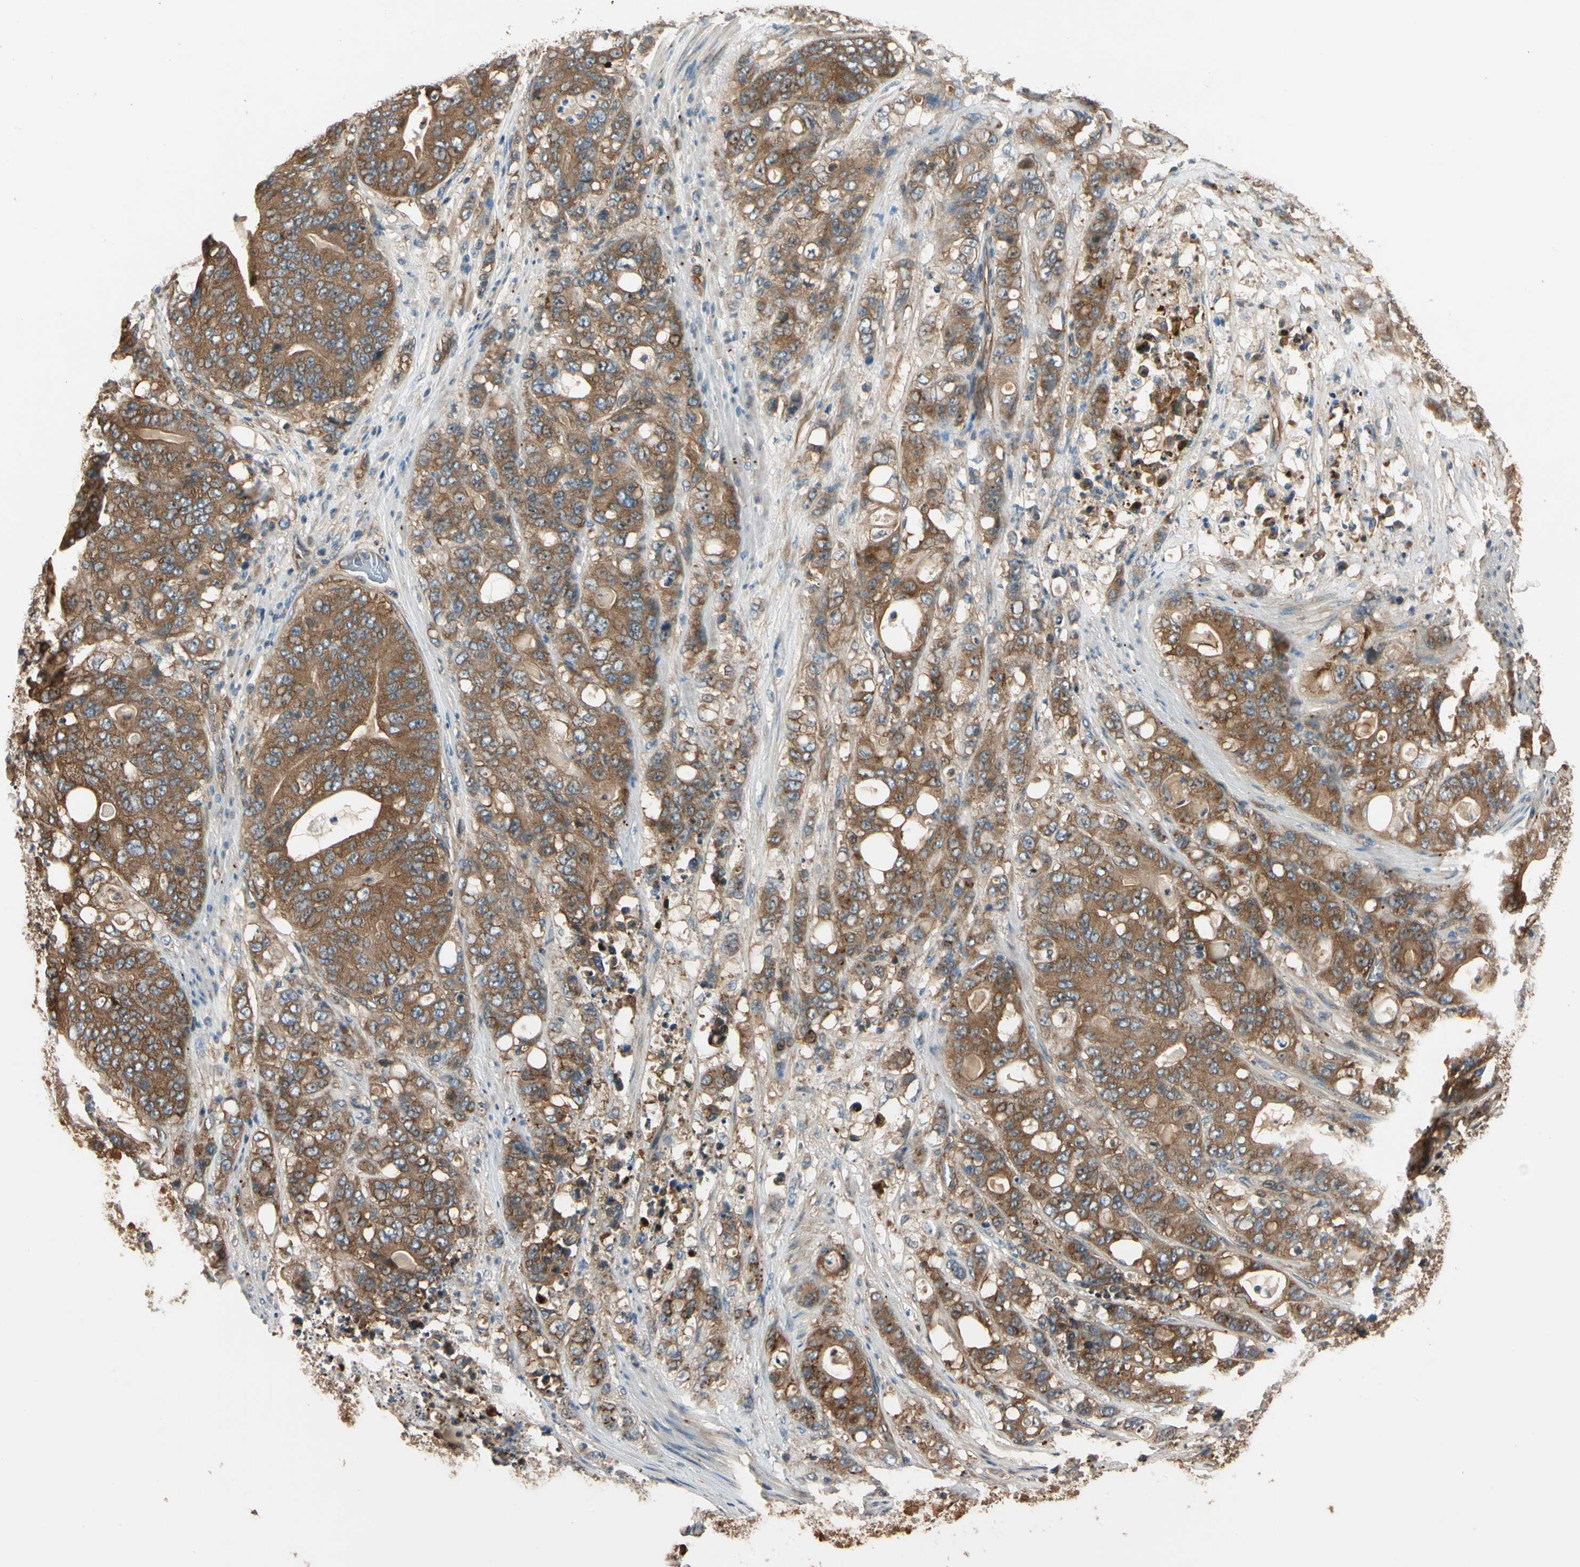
{"staining": {"intensity": "moderate", "quantity": ">75%", "location": "cytoplasmic/membranous"}, "tissue": "stomach cancer", "cell_type": "Tumor cells", "image_type": "cancer", "snomed": [{"axis": "morphology", "description": "Adenocarcinoma, NOS"}, {"axis": "topography", "description": "Stomach"}], "caption": "A brown stain highlights moderate cytoplasmic/membranous staining of a protein in stomach cancer (adenocarcinoma) tumor cells.", "gene": "ROCK2", "patient": {"sex": "female", "age": 73}}